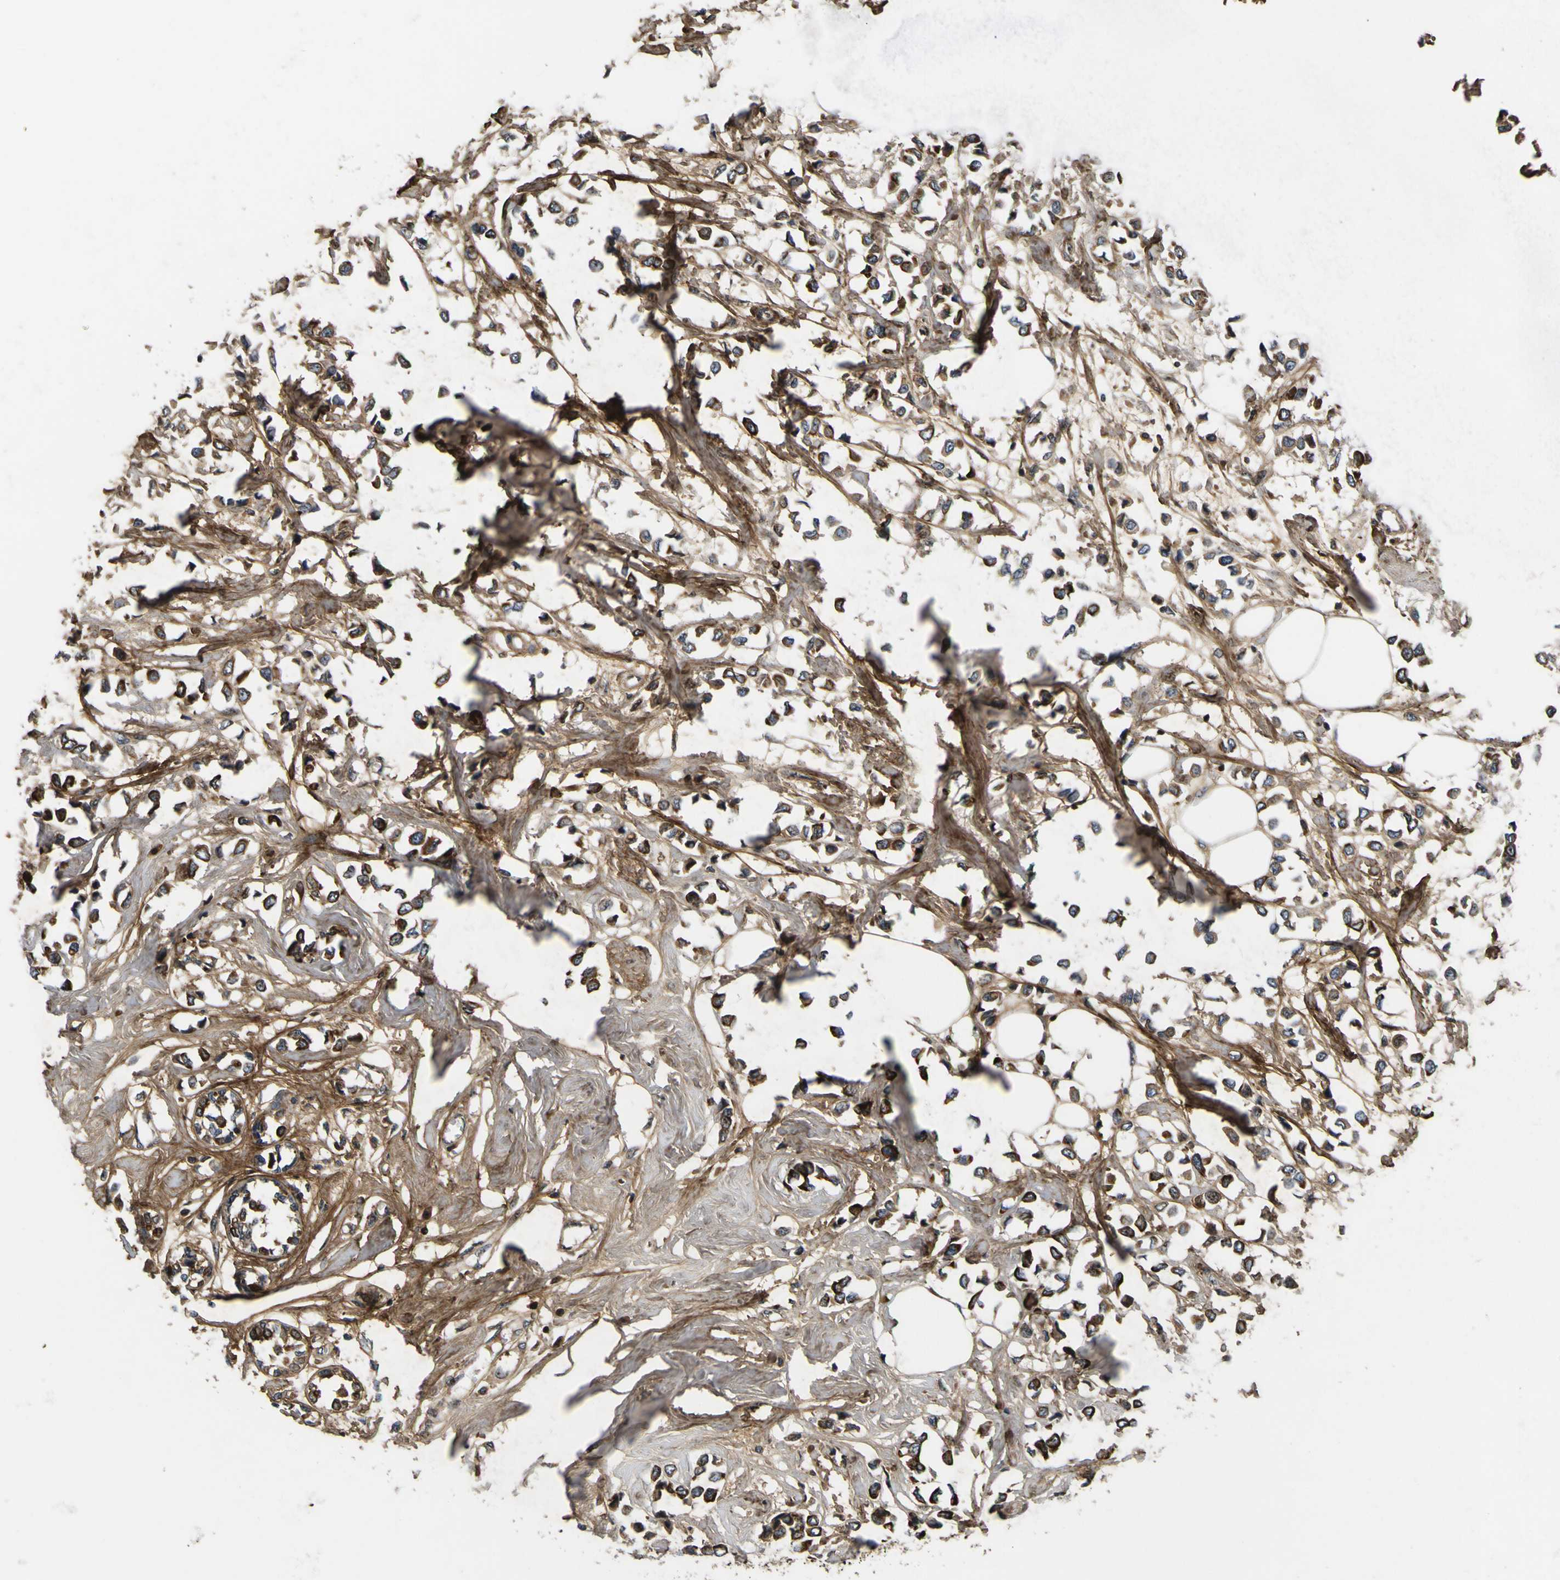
{"staining": {"intensity": "strong", "quantity": "<25%", "location": "cytoplasmic/membranous"}, "tissue": "breast cancer", "cell_type": "Tumor cells", "image_type": "cancer", "snomed": [{"axis": "morphology", "description": "Lobular carcinoma"}, {"axis": "topography", "description": "Breast"}], "caption": "Immunohistochemistry image of neoplastic tissue: lobular carcinoma (breast) stained using immunohistochemistry displays medium levels of strong protein expression localized specifically in the cytoplasmic/membranous of tumor cells, appearing as a cytoplasmic/membranous brown color.", "gene": "LRP4", "patient": {"sex": "female", "age": 51}}